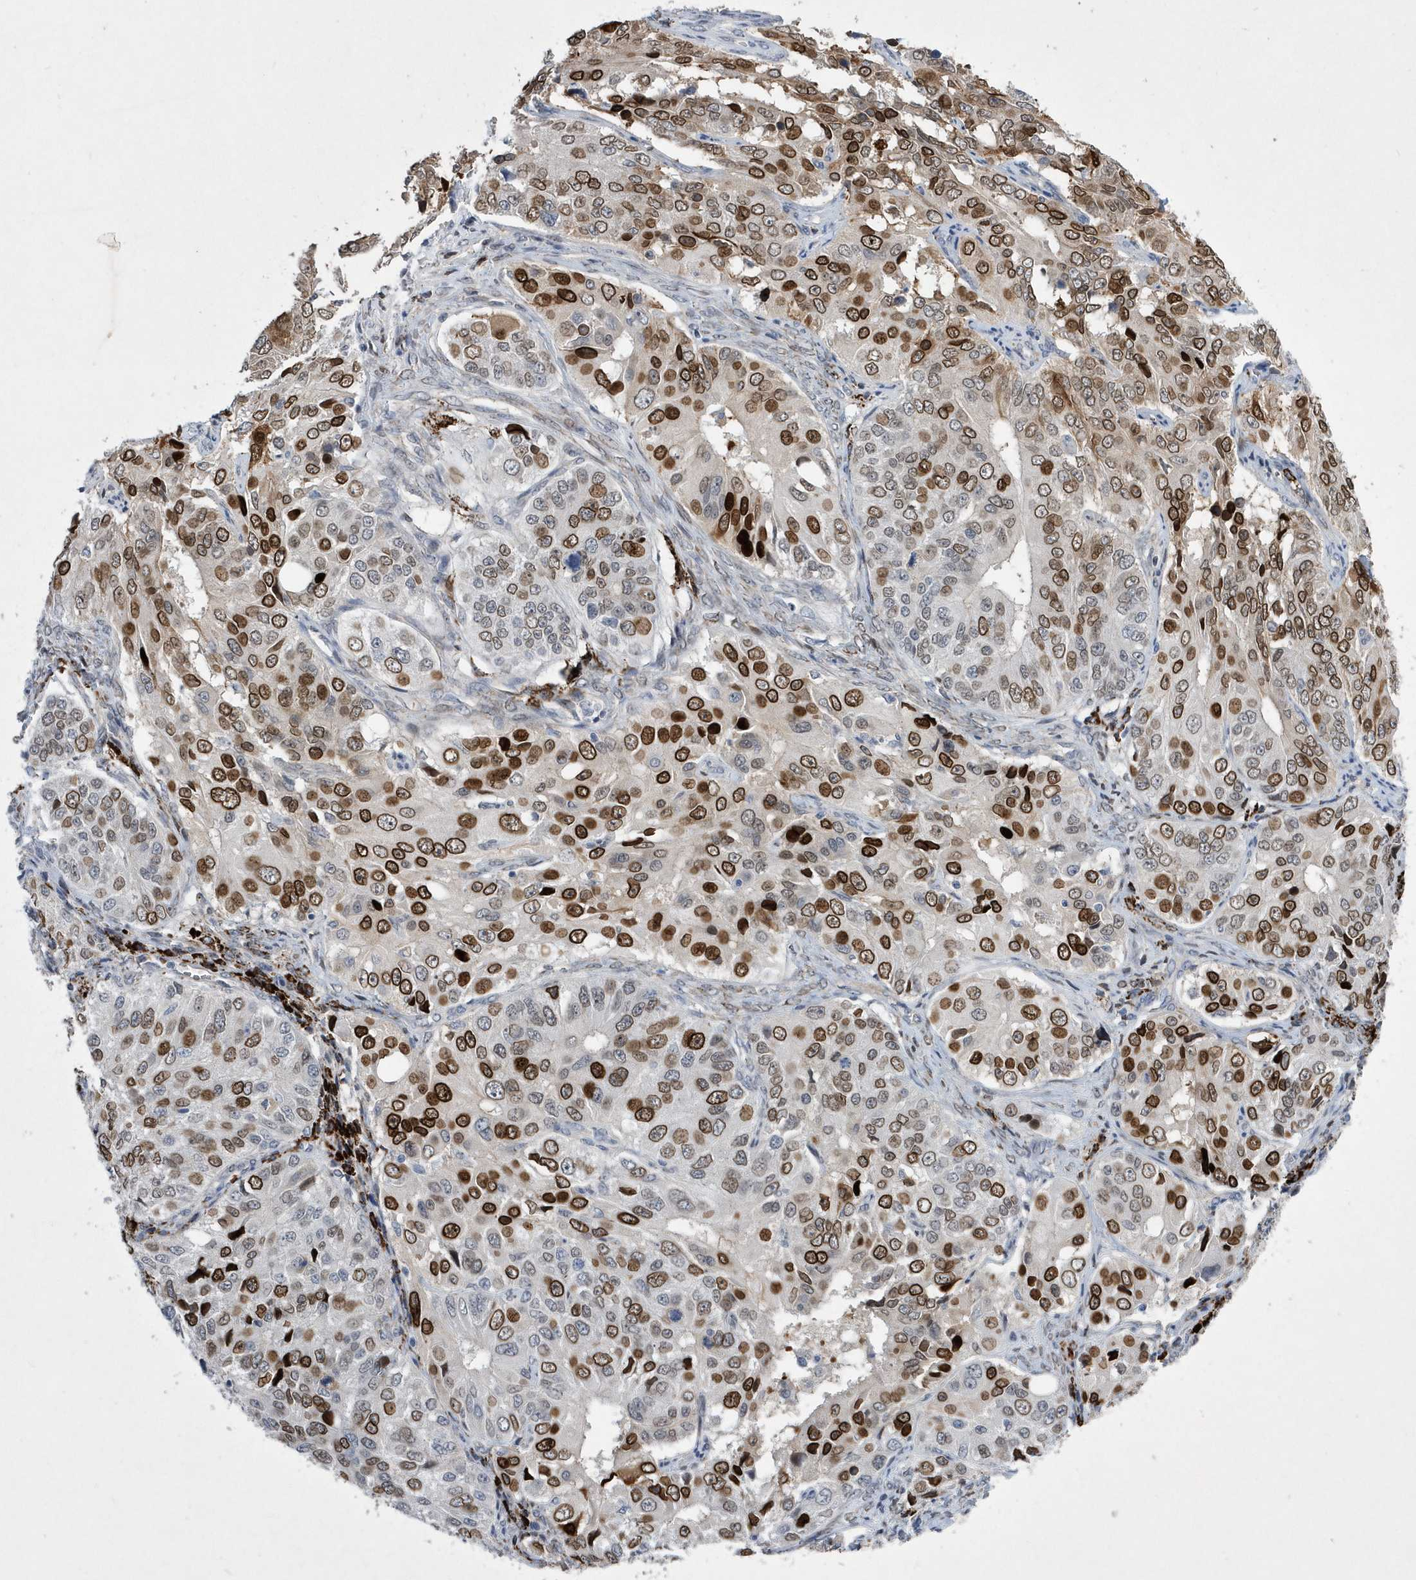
{"staining": {"intensity": "strong", "quantity": ">75%", "location": "cytoplasmic/membranous,nuclear"}, "tissue": "ovarian cancer", "cell_type": "Tumor cells", "image_type": "cancer", "snomed": [{"axis": "morphology", "description": "Carcinoma, endometroid"}, {"axis": "topography", "description": "Ovary"}], "caption": "The immunohistochemical stain labels strong cytoplasmic/membranous and nuclear staining in tumor cells of ovarian cancer tissue. (DAB (3,3'-diaminobenzidine) IHC, brown staining for protein, blue staining for nuclei).", "gene": "ZNF875", "patient": {"sex": "female", "age": 51}}